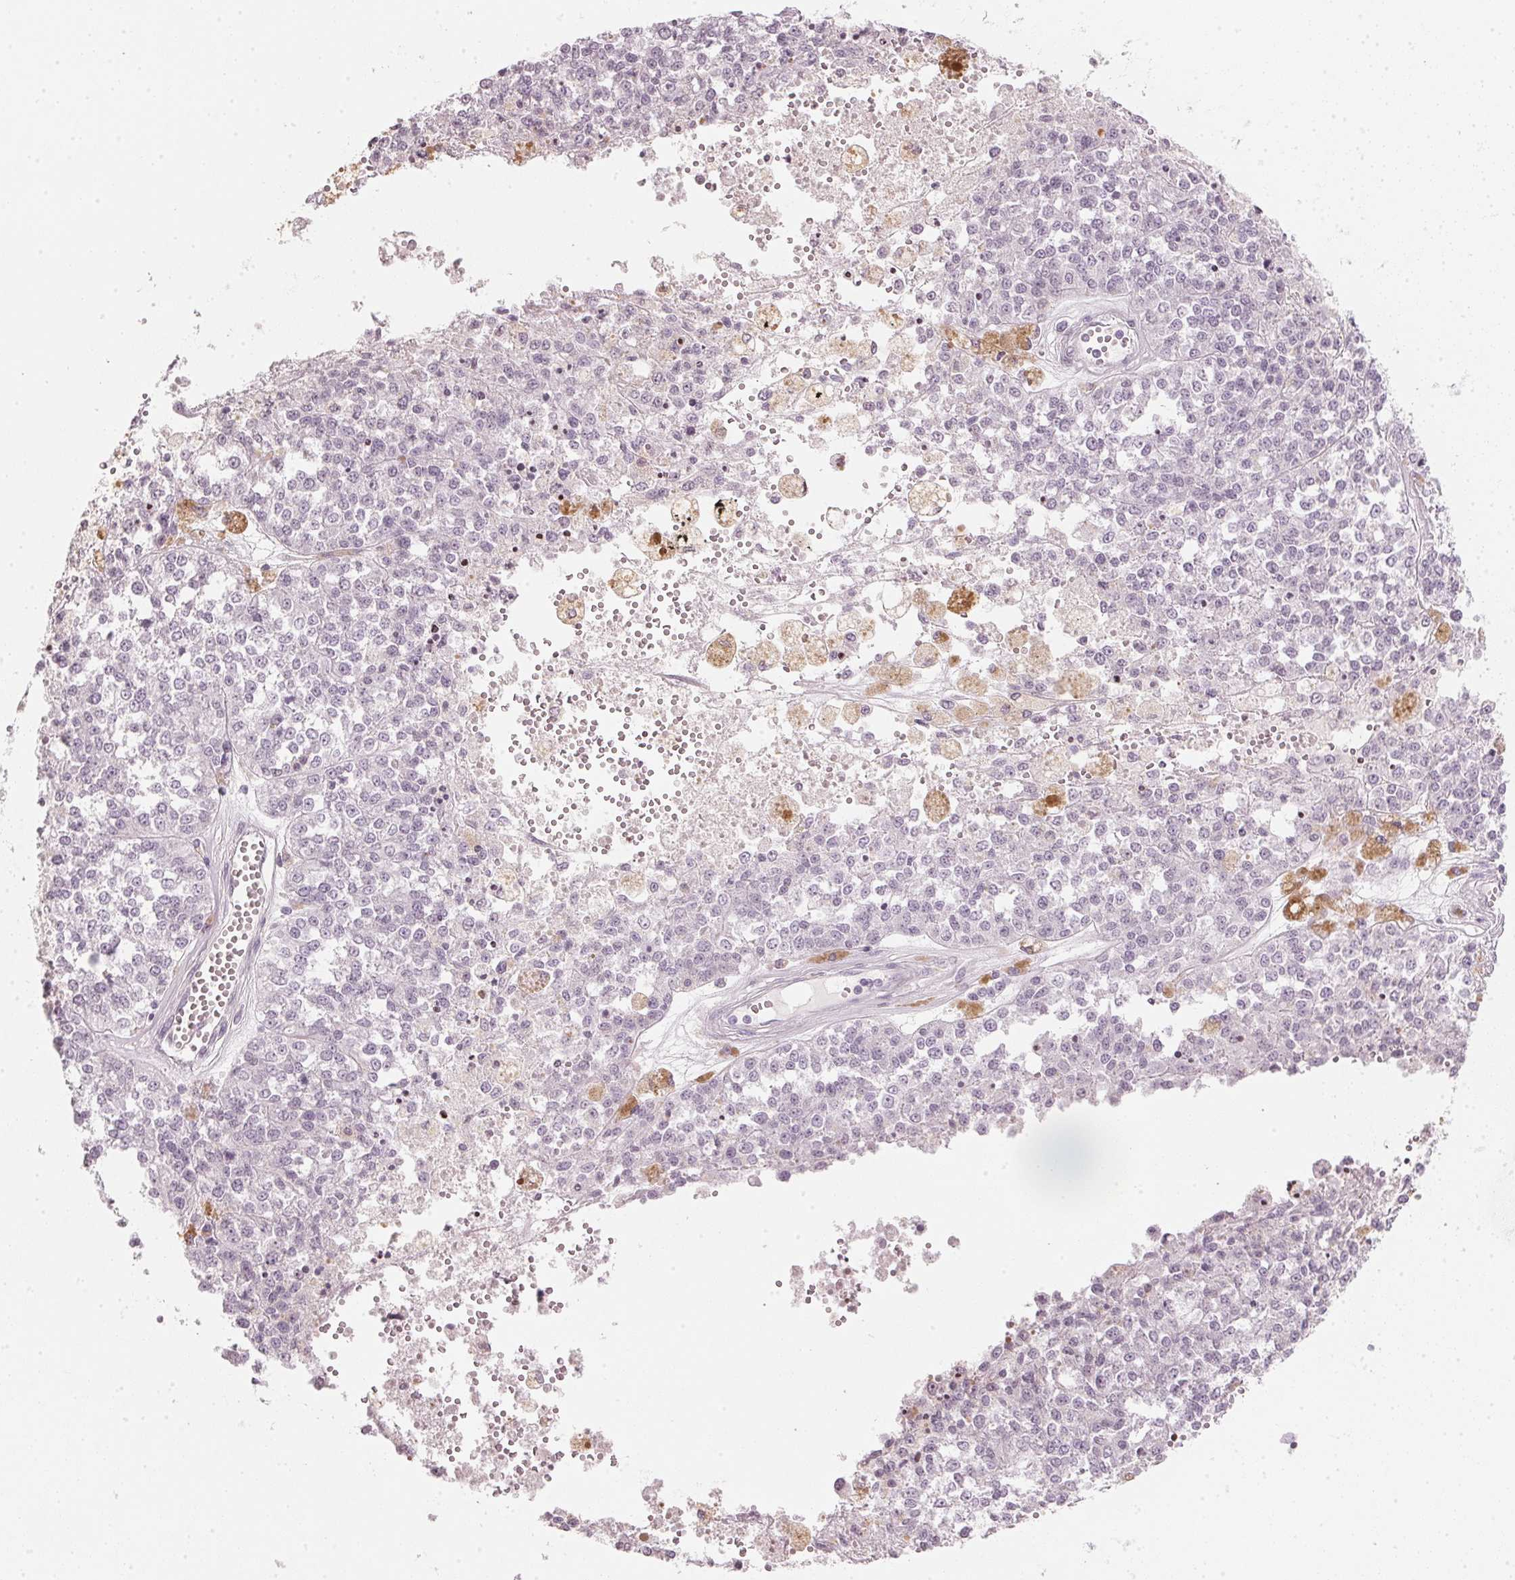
{"staining": {"intensity": "negative", "quantity": "none", "location": "none"}, "tissue": "melanoma", "cell_type": "Tumor cells", "image_type": "cancer", "snomed": [{"axis": "morphology", "description": "Malignant melanoma, Metastatic site"}, {"axis": "topography", "description": "Lymph node"}], "caption": "Human melanoma stained for a protein using IHC demonstrates no positivity in tumor cells.", "gene": "SFRP4", "patient": {"sex": "female", "age": 64}}